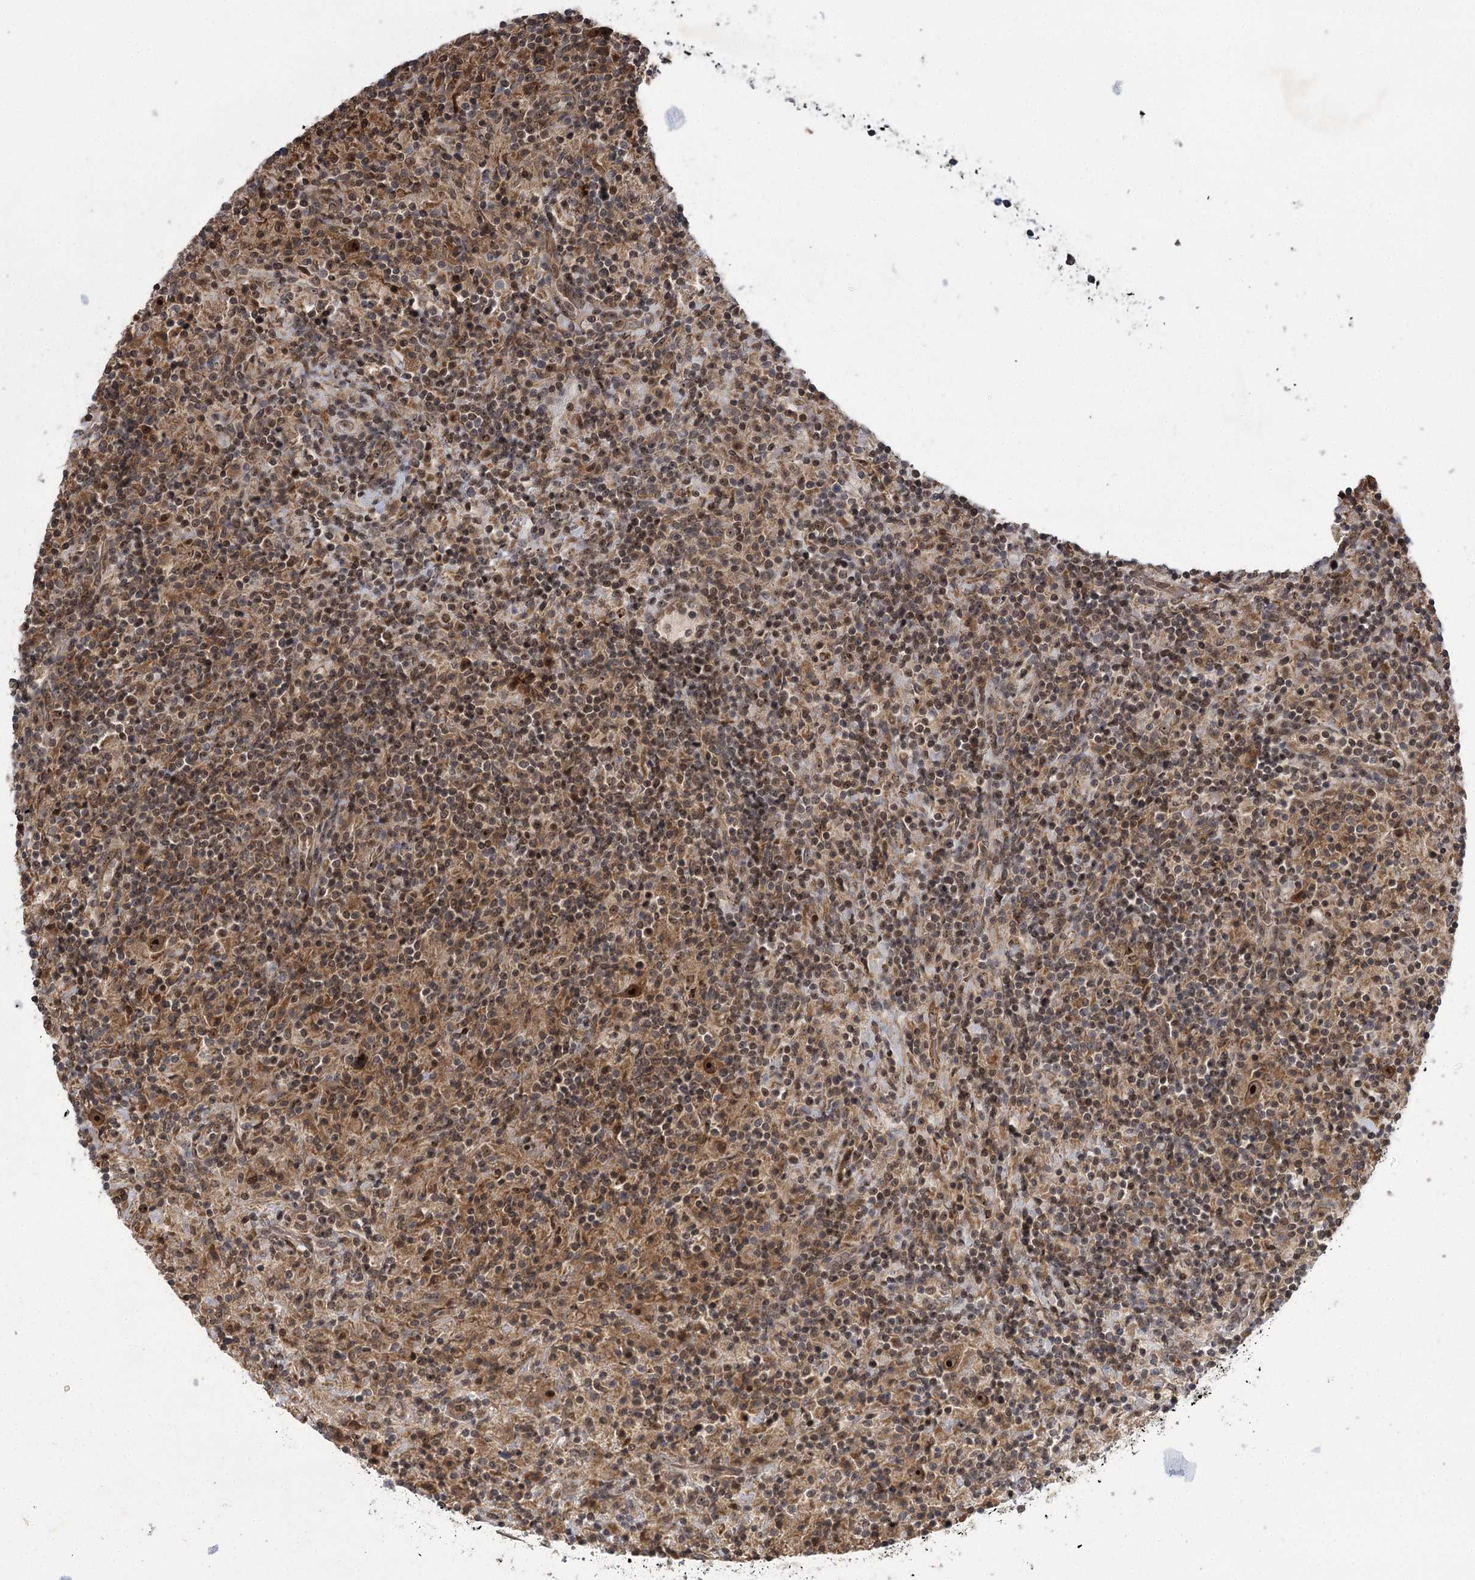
{"staining": {"intensity": "moderate", "quantity": ">75%", "location": "nuclear"}, "tissue": "lymphoma", "cell_type": "Tumor cells", "image_type": "cancer", "snomed": [{"axis": "morphology", "description": "Hodgkin's disease, NOS"}, {"axis": "topography", "description": "Lymph node"}], "caption": "Moderate nuclear staining is appreciated in approximately >75% of tumor cells in lymphoma.", "gene": "SERGEF", "patient": {"sex": "male", "age": 70}}